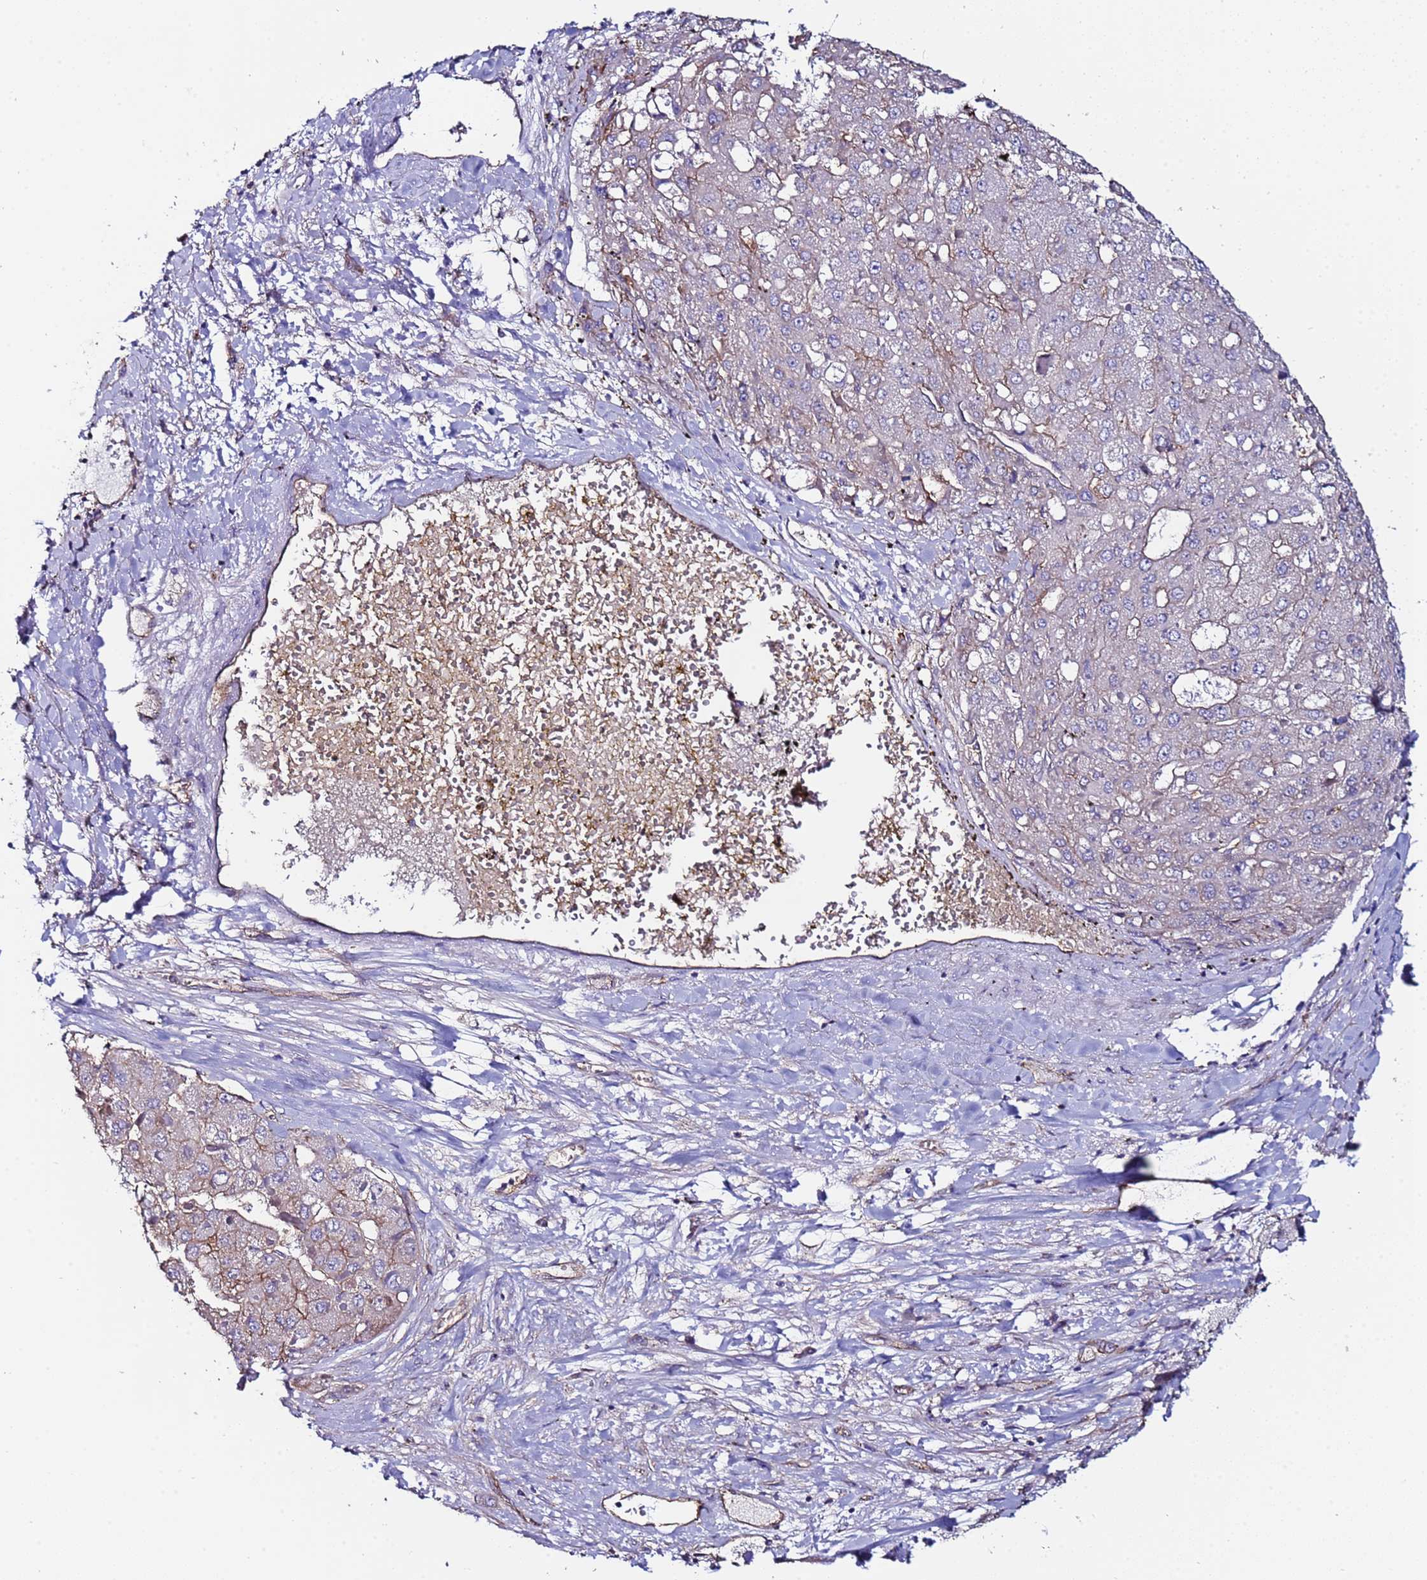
{"staining": {"intensity": "weak", "quantity": "25%-75%", "location": "cytoplasmic/membranous"}, "tissue": "liver cancer", "cell_type": "Tumor cells", "image_type": "cancer", "snomed": [{"axis": "morphology", "description": "Carcinoma, Hepatocellular, NOS"}, {"axis": "topography", "description": "Liver"}], "caption": "Immunohistochemical staining of liver cancer (hepatocellular carcinoma) exhibits weak cytoplasmic/membranous protein expression in about 25%-75% of tumor cells. The protein of interest is shown in brown color, while the nuclei are stained blue.", "gene": "ZNF248", "patient": {"sex": "female", "age": 73}}